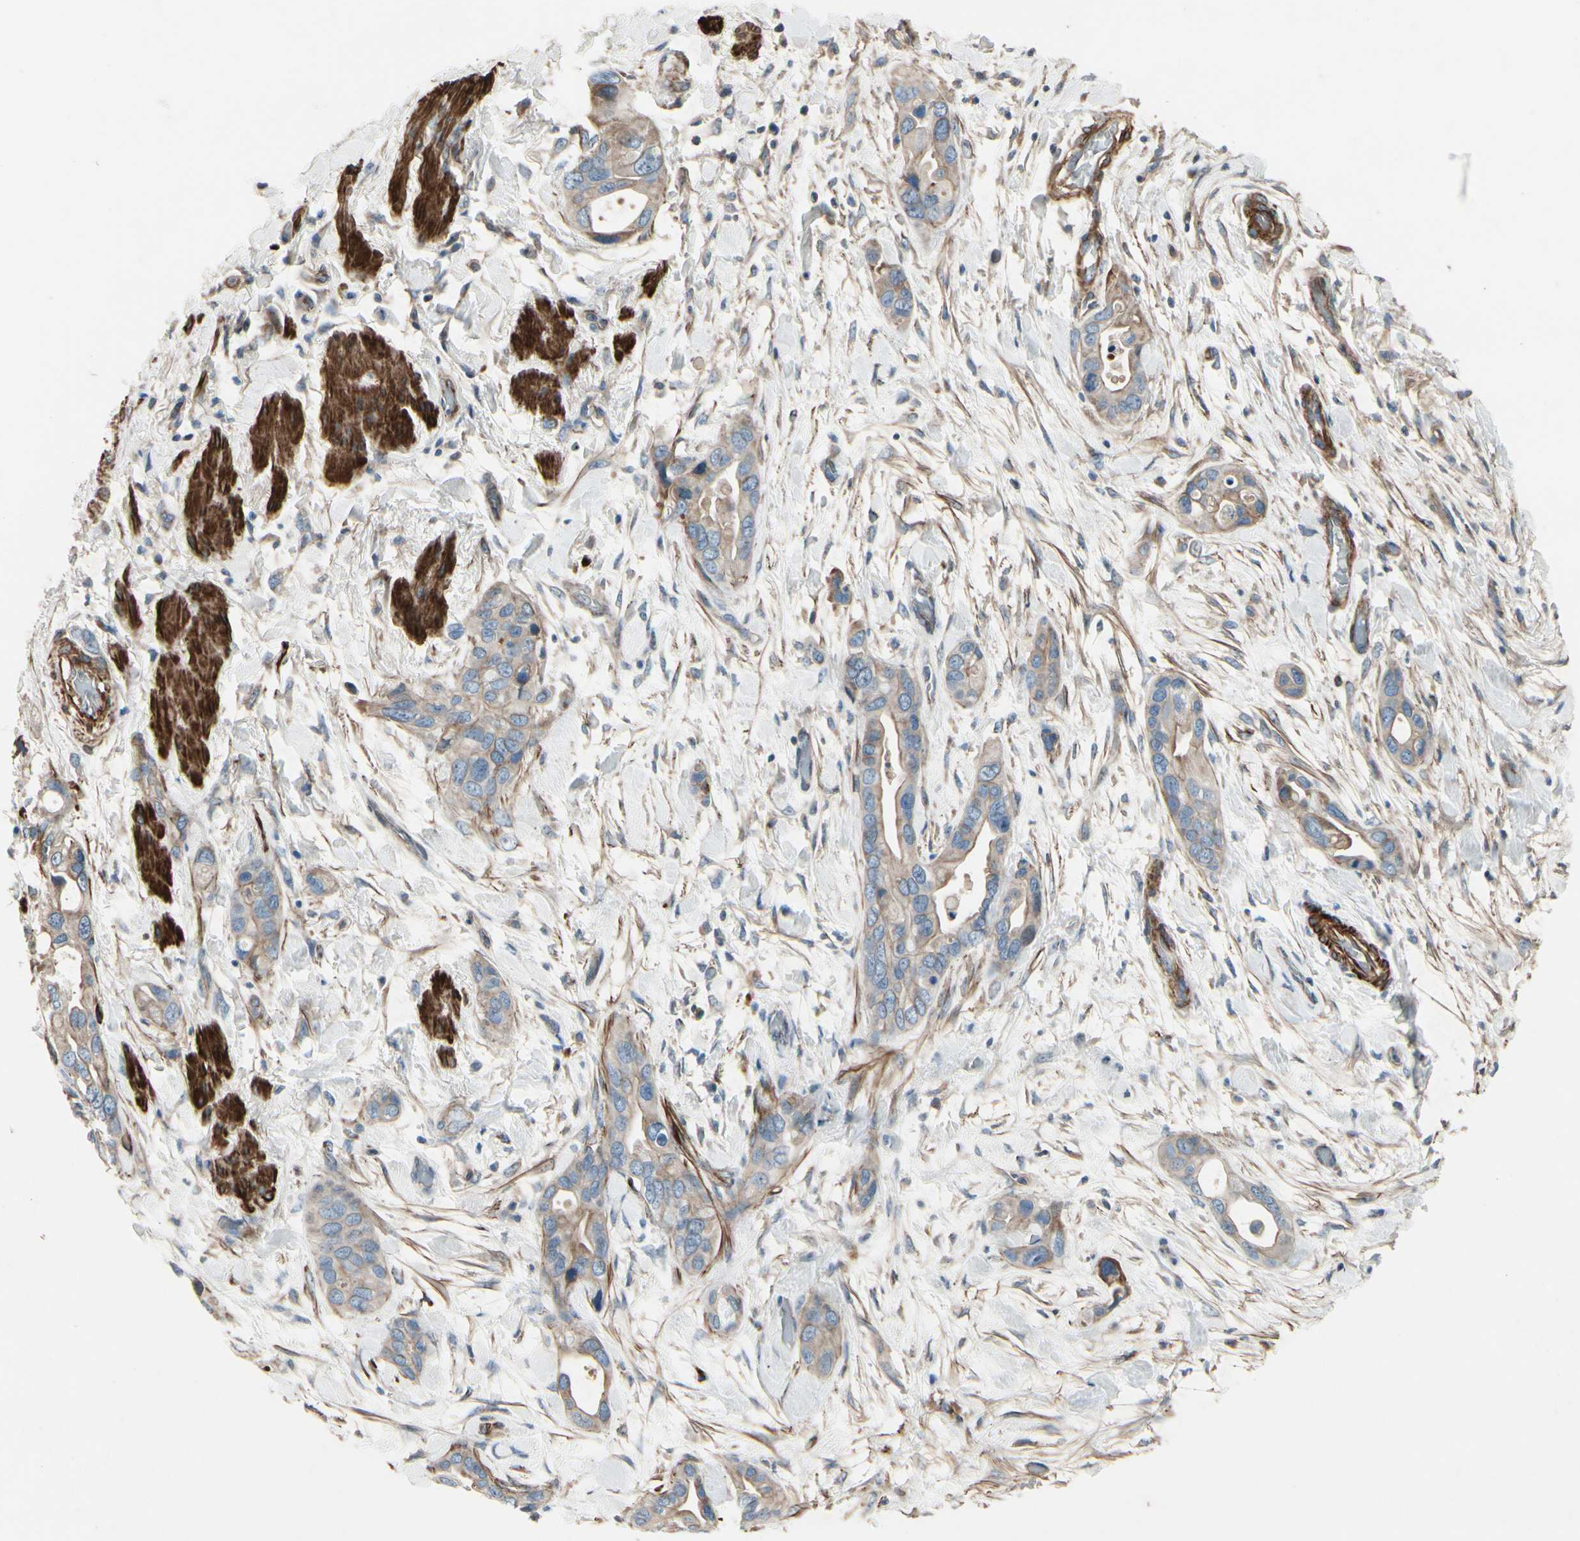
{"staining": {"intensity": "weak", "quantity": "25%-75%", "location": "cytoplasmic/membranous"}, "tissue": "pancreatic cancer", "cell_type": "Tumor cells", "image_type": "cancer", "snomed": [{"axis": "morphology", "description": "Adenocarcinoma, NOS"}, {"axis": "topography", "description": "Pancreas"}], "caption": "Pancreatic cancer stained with a brown dye reveals weak cytoplasmic/membranous positive positivity in about 25%-75% of tumor cells.", "gene": "TPM1", "patient": {"sex": "female", "age": 77}}